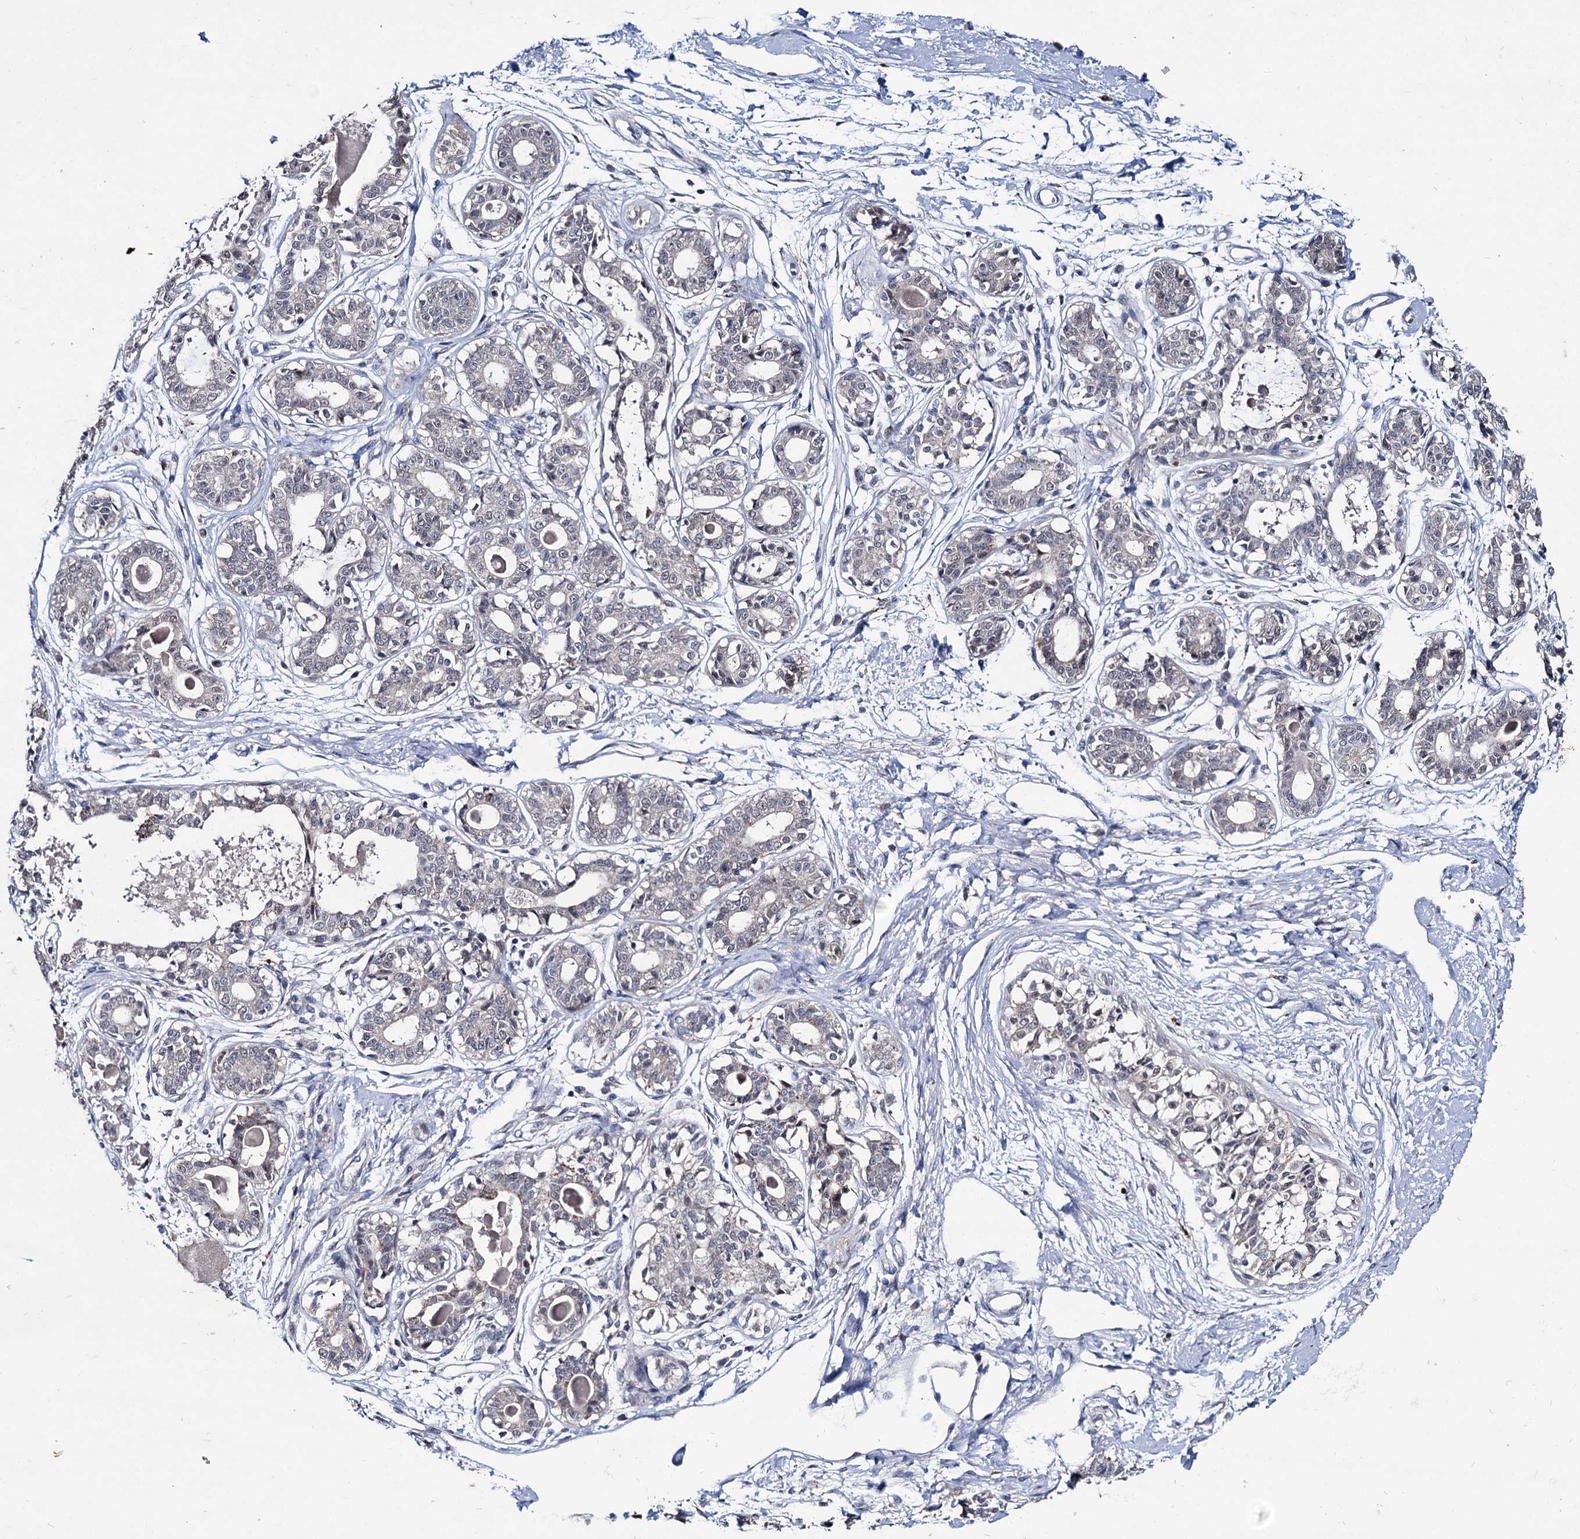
{"staining": {"intensity": "negative", "quantity": "none", "location": "none"}, "tissue": "breast", "cell_type": "Adipocytes", "image_type": "normal", "snomed": [{"axis": "morphology", "description": "Normal tissue, NOS"}, {"axis": "topography", "description": "Breast"}], "caption": "Immunohistochemistry (IHC) image of benign breast stained for a protein (brown), which reveals no positivity in adipocytes. (DAB immunohistochemistry with hematoxylin counter stain).", "gene": "RPUSD4", "patient": {"sex": "female", "age": 45}}